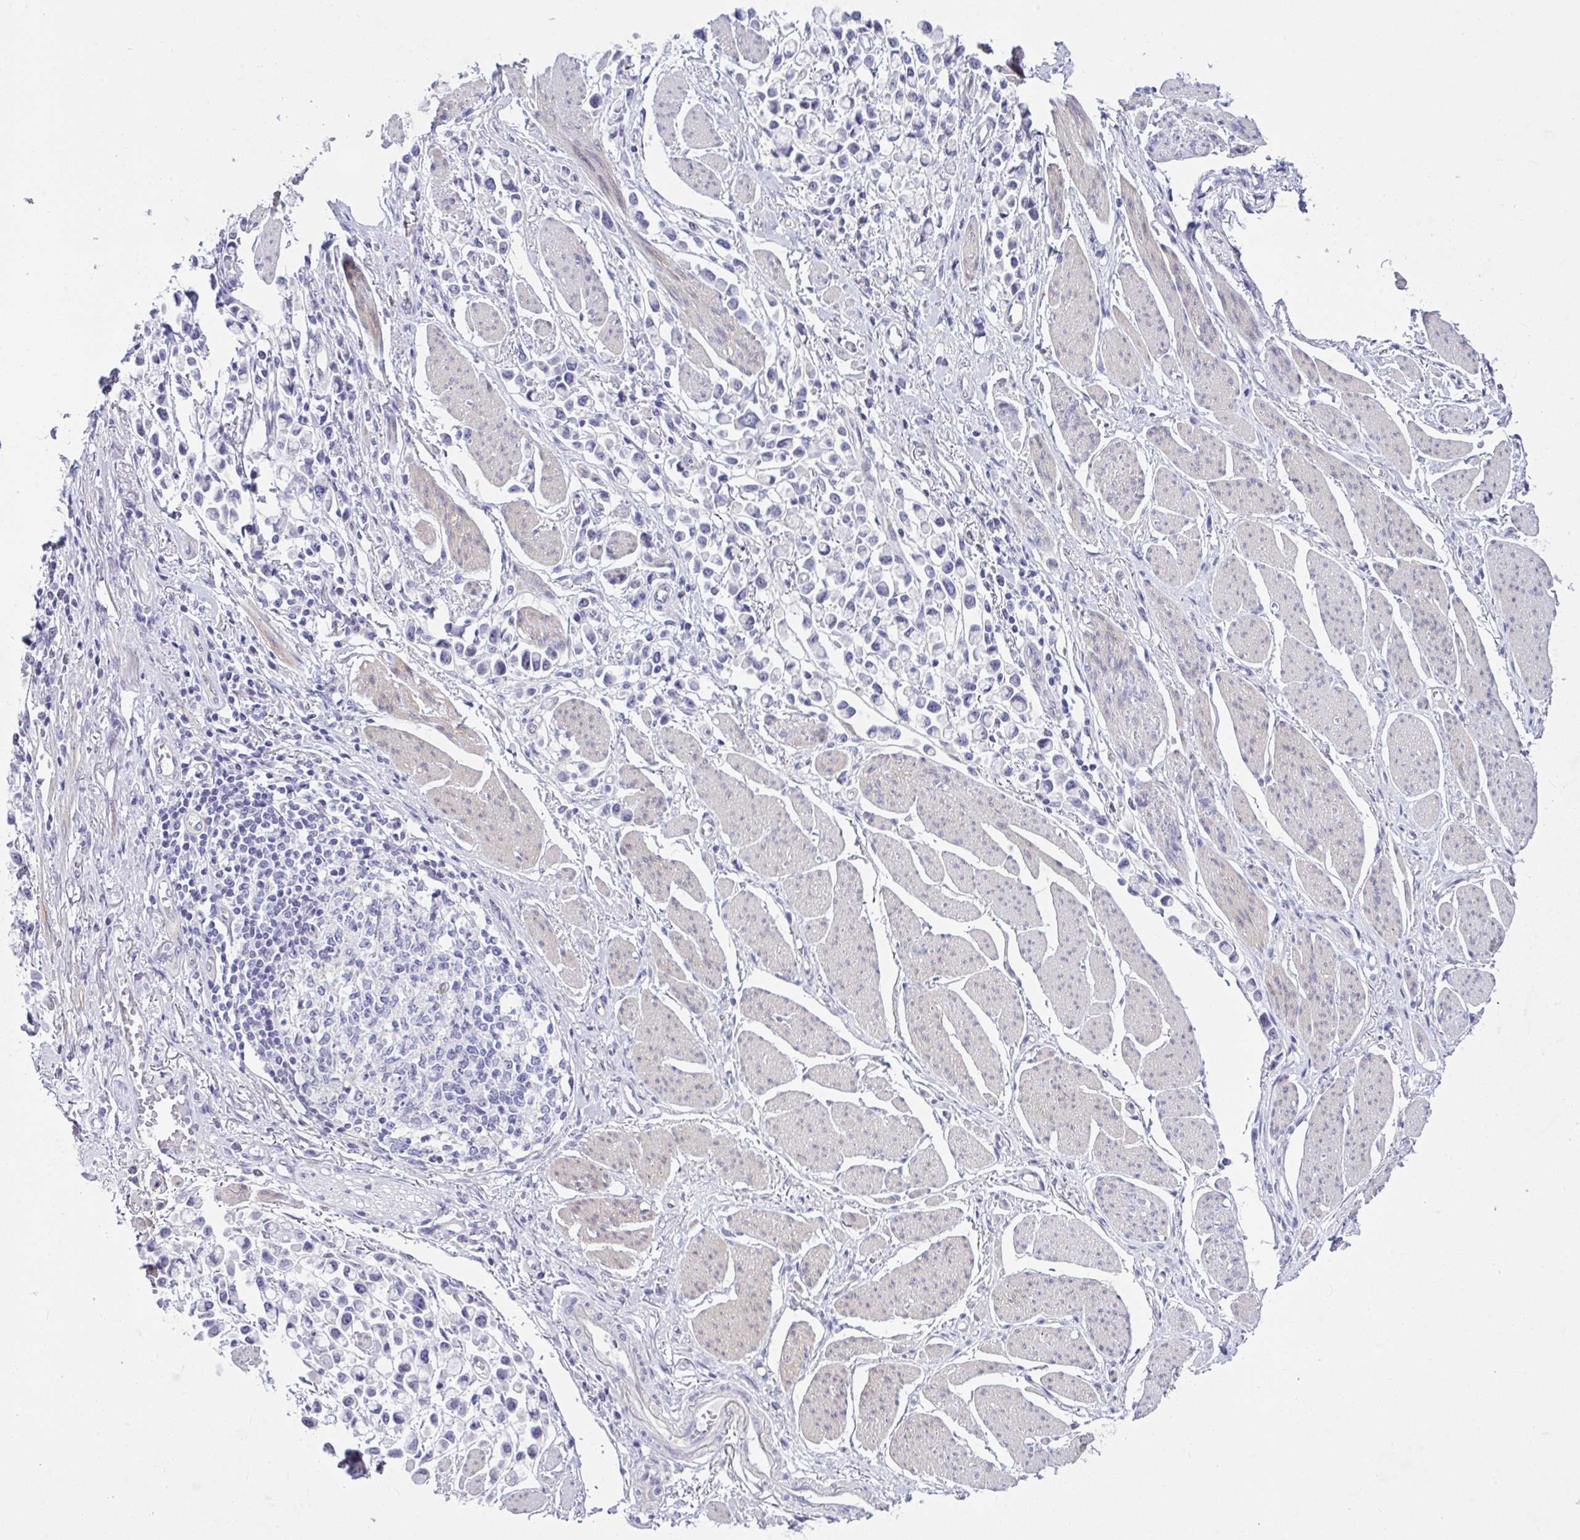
{"staining": {"intensity": "negative", "quantity": "none", "location": "none"}, "tissue": "stomach cancer", "cell_type": "Tumor cells", "image_type": "cancer", "snomed": [{"axis": "morphology", "description": "Adenocarcinoma, NOS"}, {"axis": "topography", "description": "Stomach"}], "caption": "Immunohistochemistry (IHC) histopathology image of human stomach cancer stained for a protein (brown), which reveals no staining in tumor cells.", "gene": "NFXL1", "patient": {"sex": "female", "age": 81}}